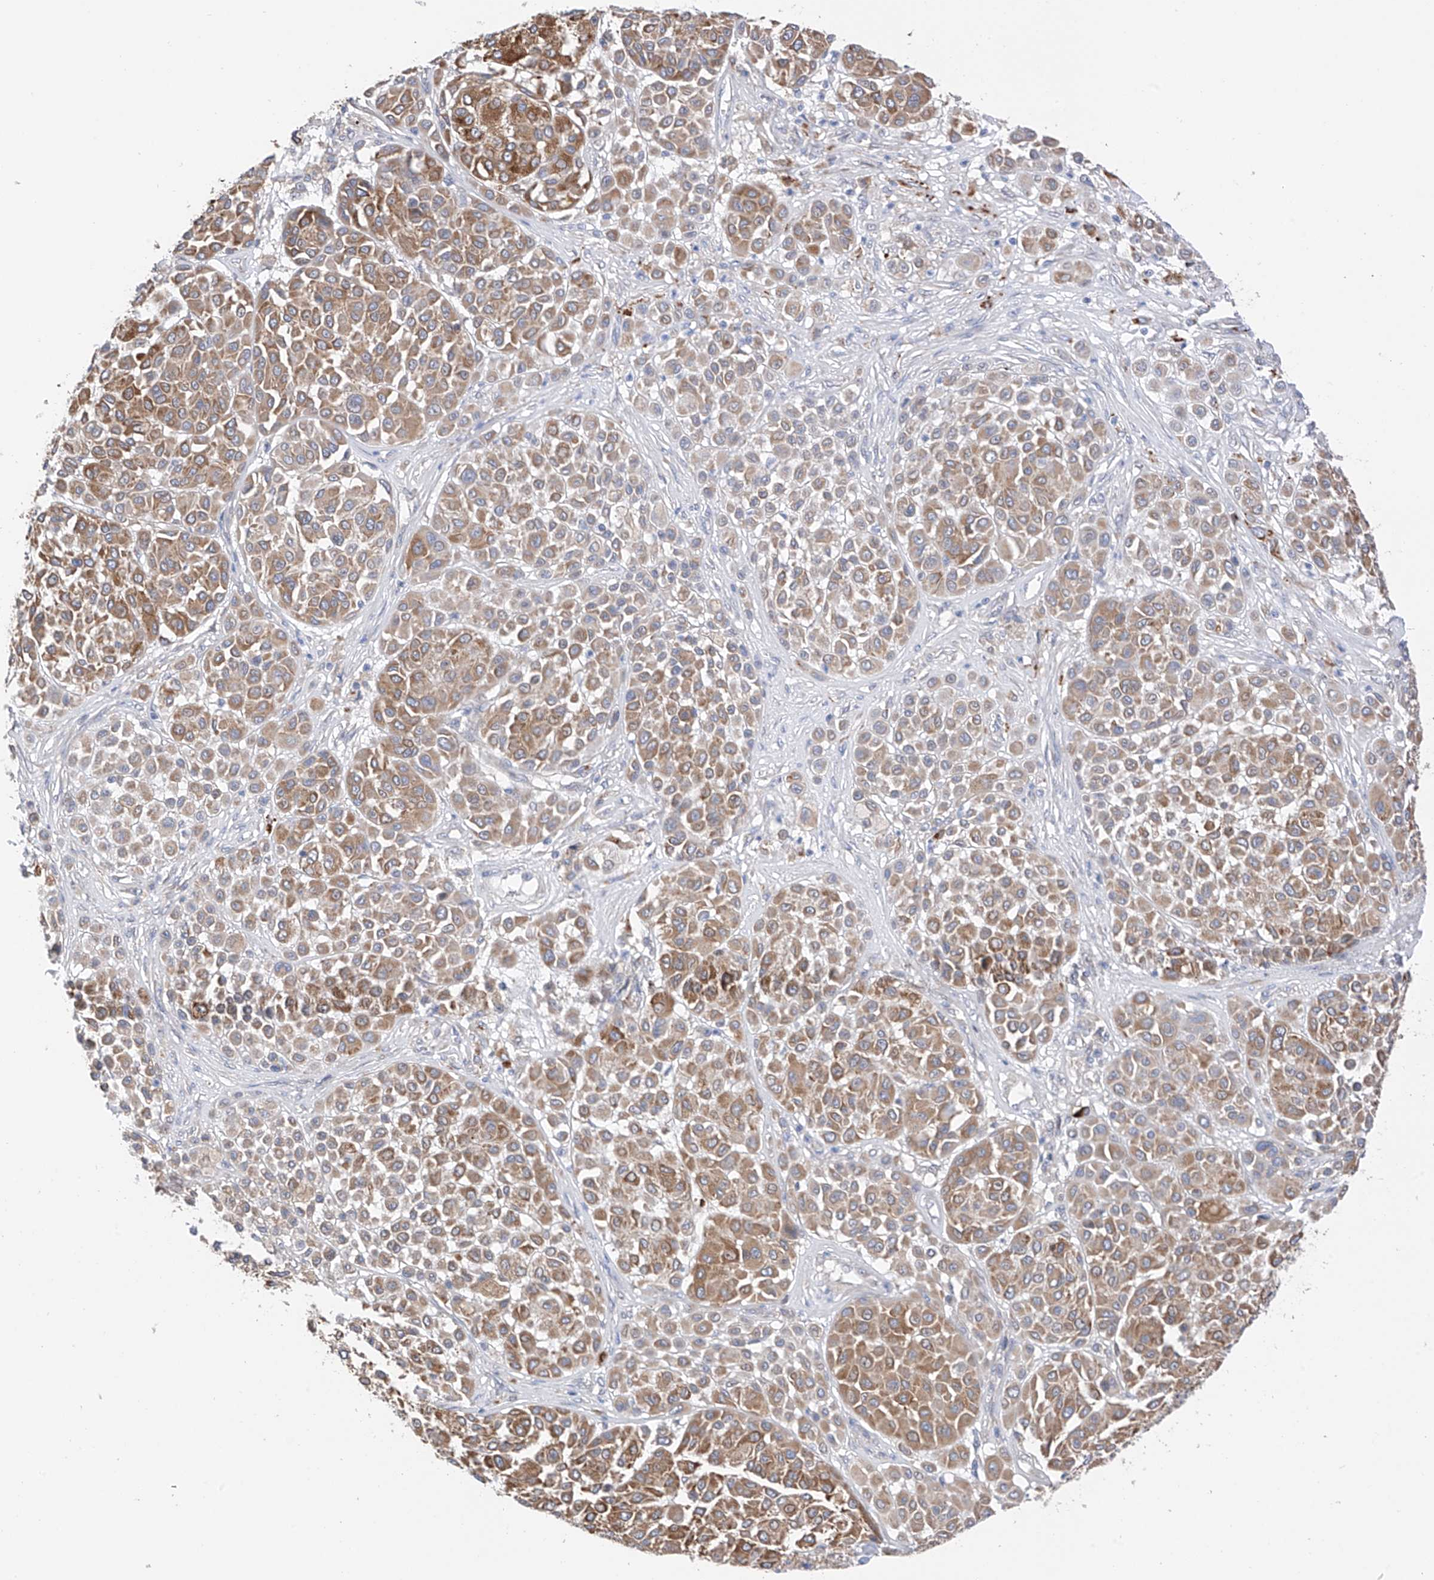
{"staining": {"intensity": "moderate", "quantity": ">75%", "location": "cytoplasmic/membranous"}, "tissue": "melanoma", "cell_type": "Tumor cells", "image_type": "cancer", "snomed": [{"axis": "morphology", "description": "Malignant melanoma, Metastatic site"}, {"axis": "topography", "description": "Soft tissue"}], "caption": "Protein analysis of malignant melanoma (metastatic site) tissue demonstrates moderate cytoplasmic/membranous expression in about >75% of tumor cells.", "gene": "REC8", "patient": {"sex": "male", "age": 41}}